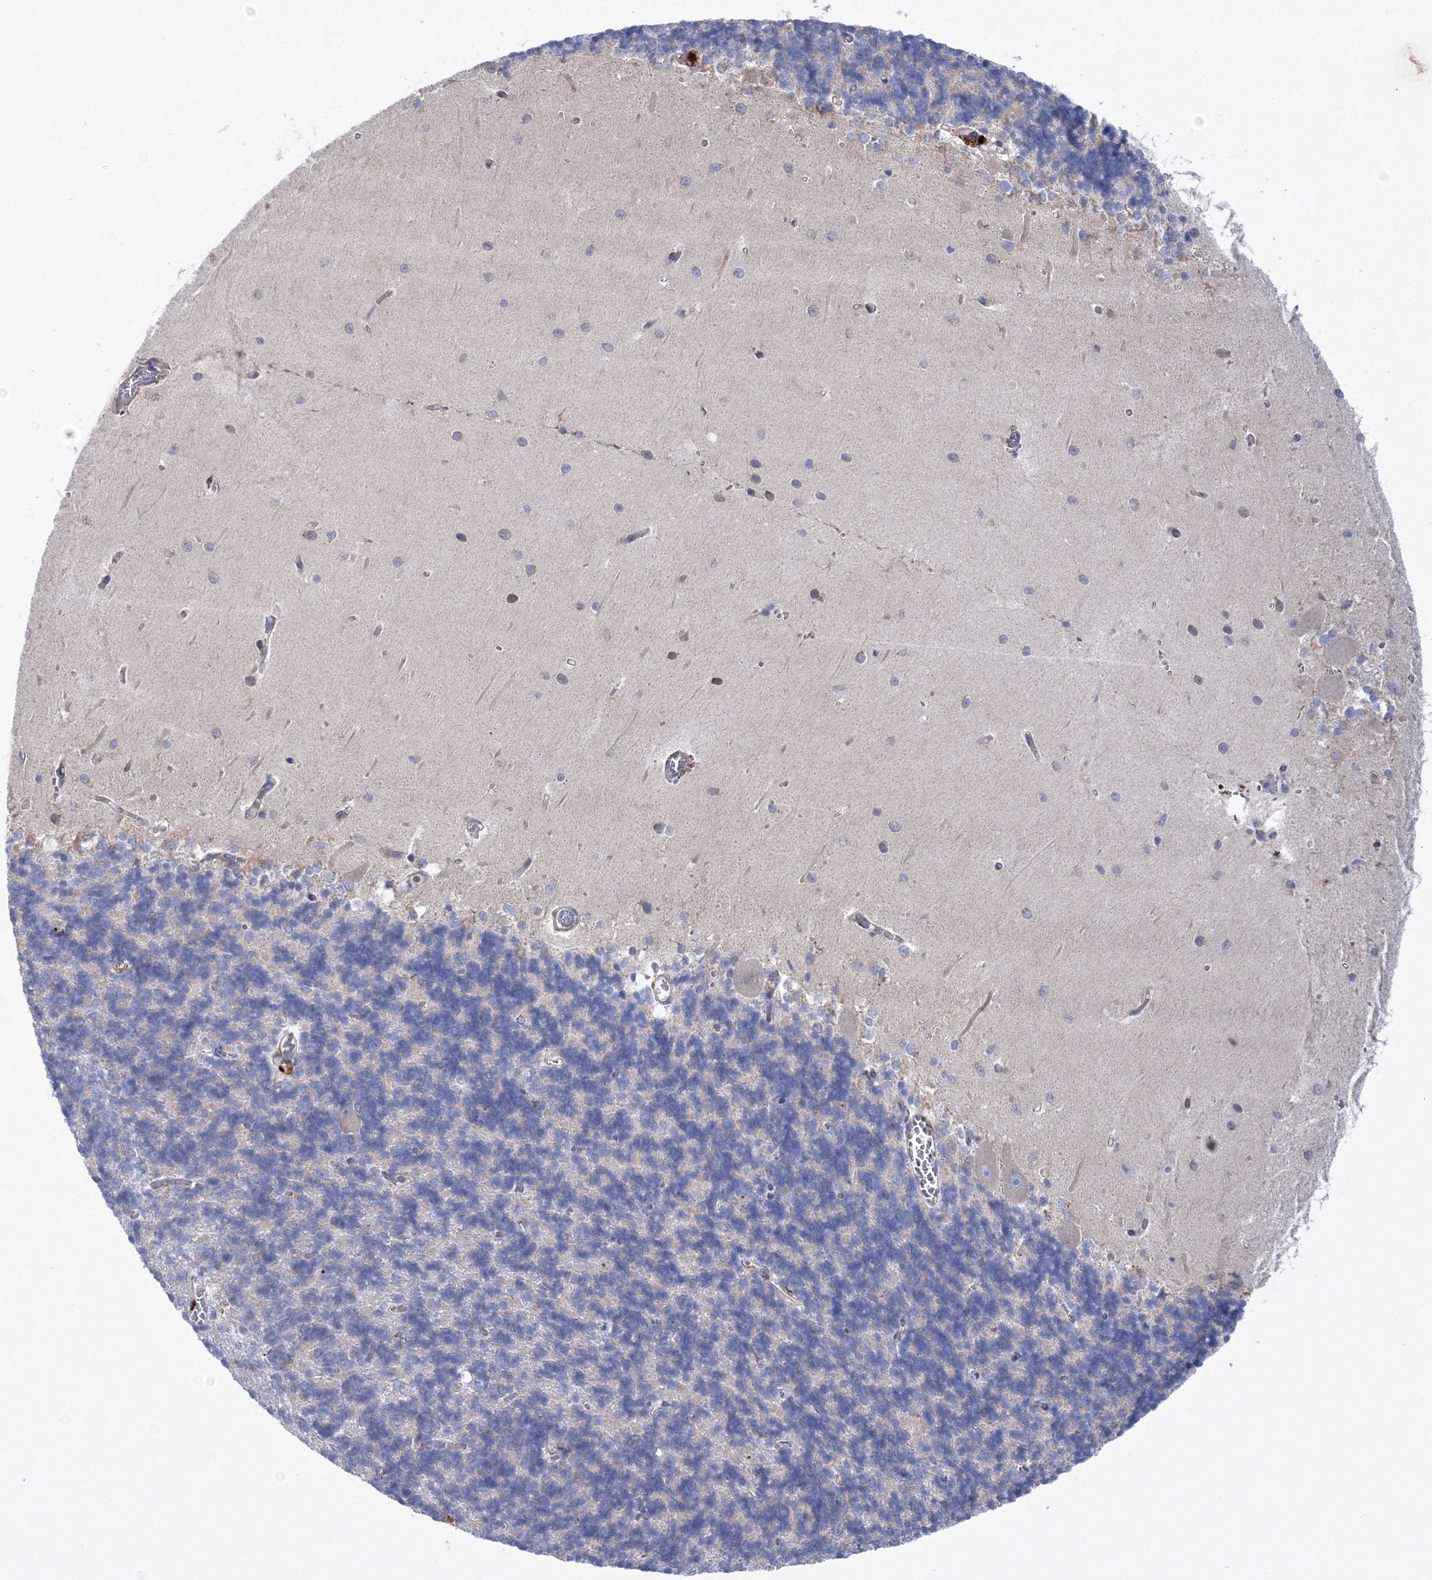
{"staining": {"intensity": "negative", "quantity": "none", "location": "none"}, "tissue": "cerebellum", "cell_type": "Cells in granular layer", "image_type": "normal", "snomed": [{"axis": "morphology", "description": "Normal tissue, NOS"}, {"axis": "topography", "description": "Cerebellum"}], "caption": "The histopathology image reveals no significant staining in cells in granular layer of cerebellum.", "gene": "VPS8", "patient": {"sex": "male", "age": 37}}